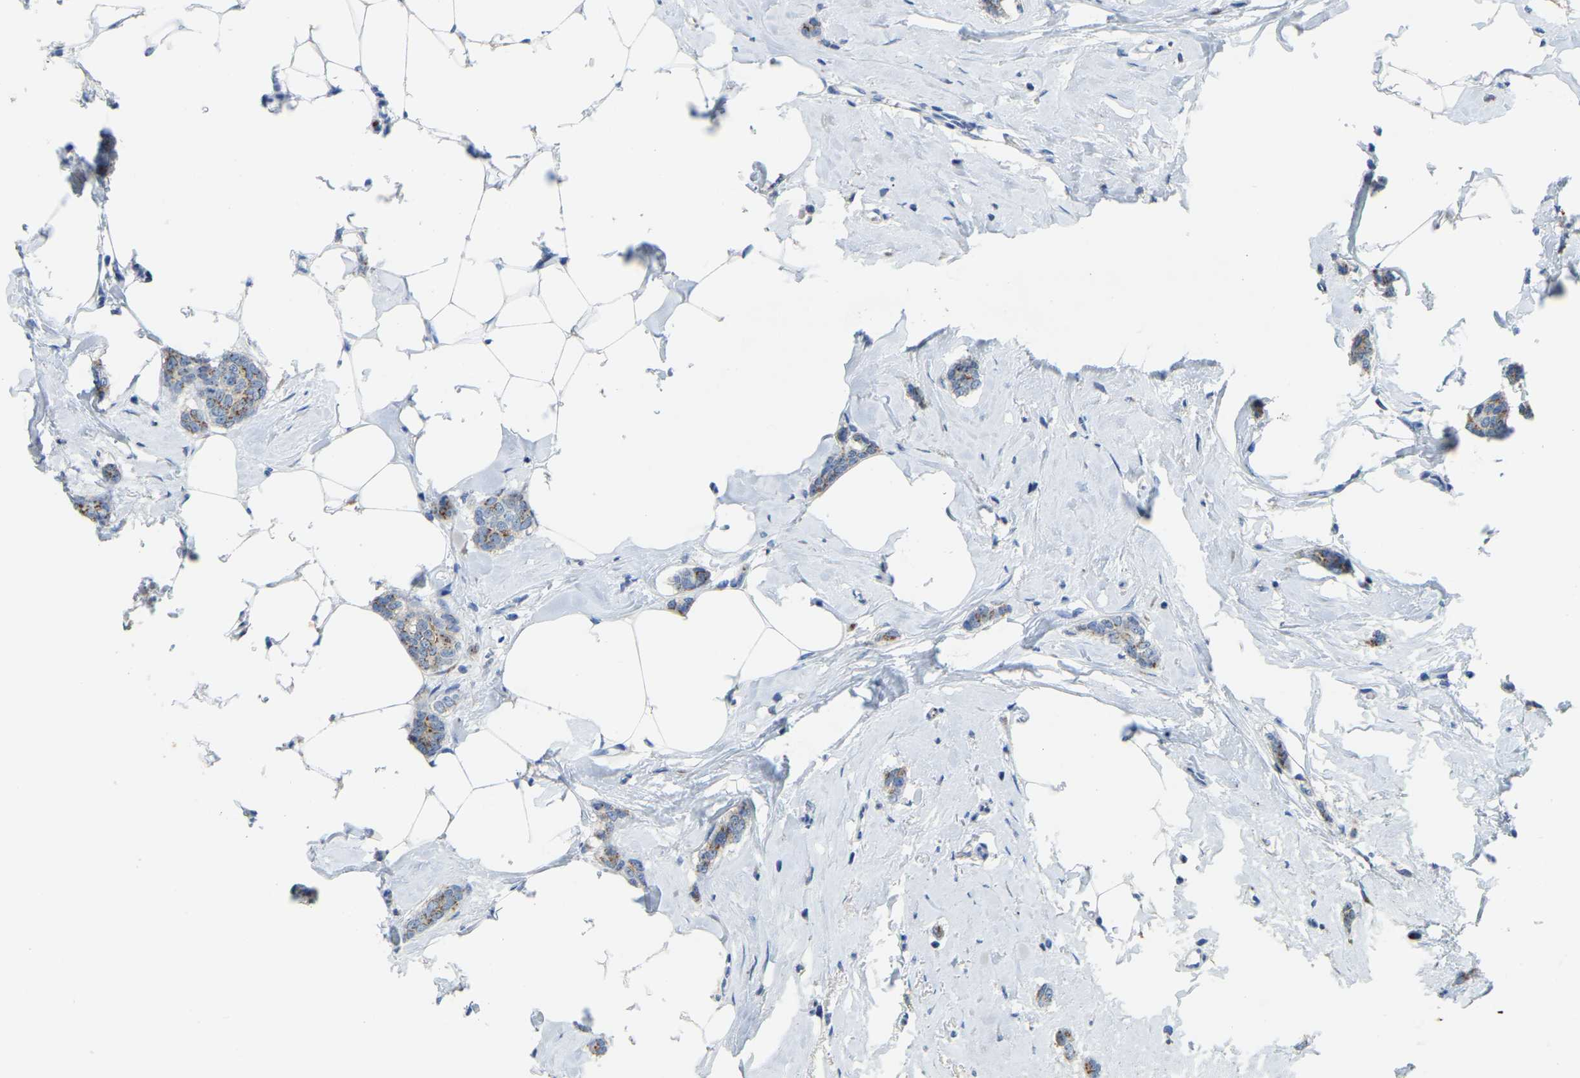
{"staining": {"intensity": "moderate", "quantity": "<25%", "location": "cytoplasmic/membranous"}, "tissue": "breast cancer", "cell_type": "Tumor cells", "image_type": "cancer", "snomed": [{"axis": "morphology", "description": "Lobular carcinoma"}, {"axis": "topography", "description": "Skin"}, {"axis": "topography", "description": "Breast"}], "caption": "This micrograph displays IHC staining of breast lobular carcinoma, with low moderate cytoplasmic/membranous expression in about <25% of tumor cells.", "gene": "FAM174A", "patient": {"sex": "female", "age": 46}}